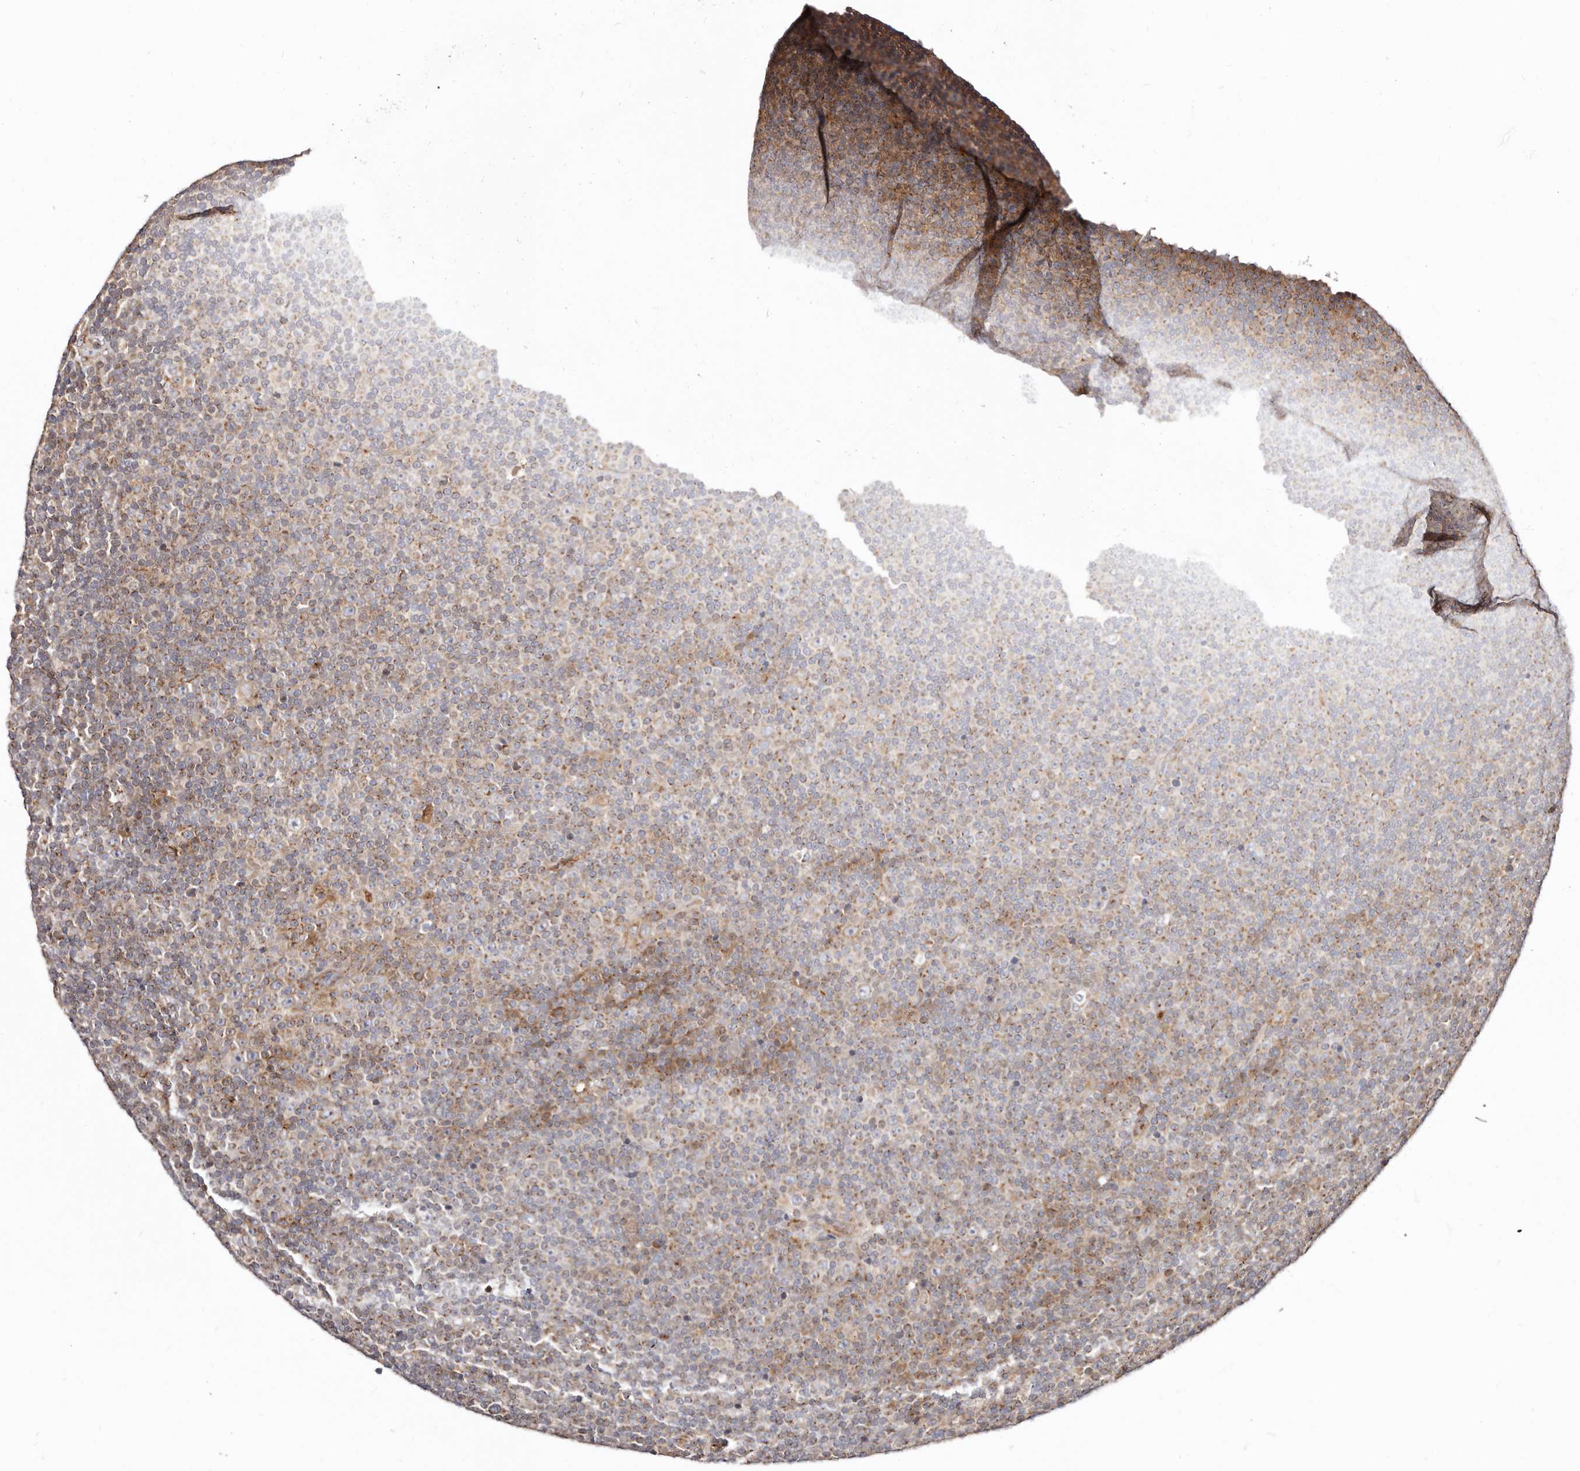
{"staining": {"intensity": "moderate", "quantity": "<25%", "location": "cytoplasmic/membranous"}, "tissue": "lymphoma", "cell_type": "Tumor cells", "image_type": "cancer", "snomed": [{"axis": "morphology", "description": "Malignant lymphoma, non-Hodgkin's type, Low grade"}, {"axis": "topography", "description": "Lymph node"}], "caption": "DAB (3,3'-diaminobenzidine) immunohistochemical staining of human lymphoma demonstrates moderate cytoplasmic/membranous protein positivity in about <25% of tumor cells.", "gene": "MAPK6", "patient": {"sex": "female", "age": 67}}